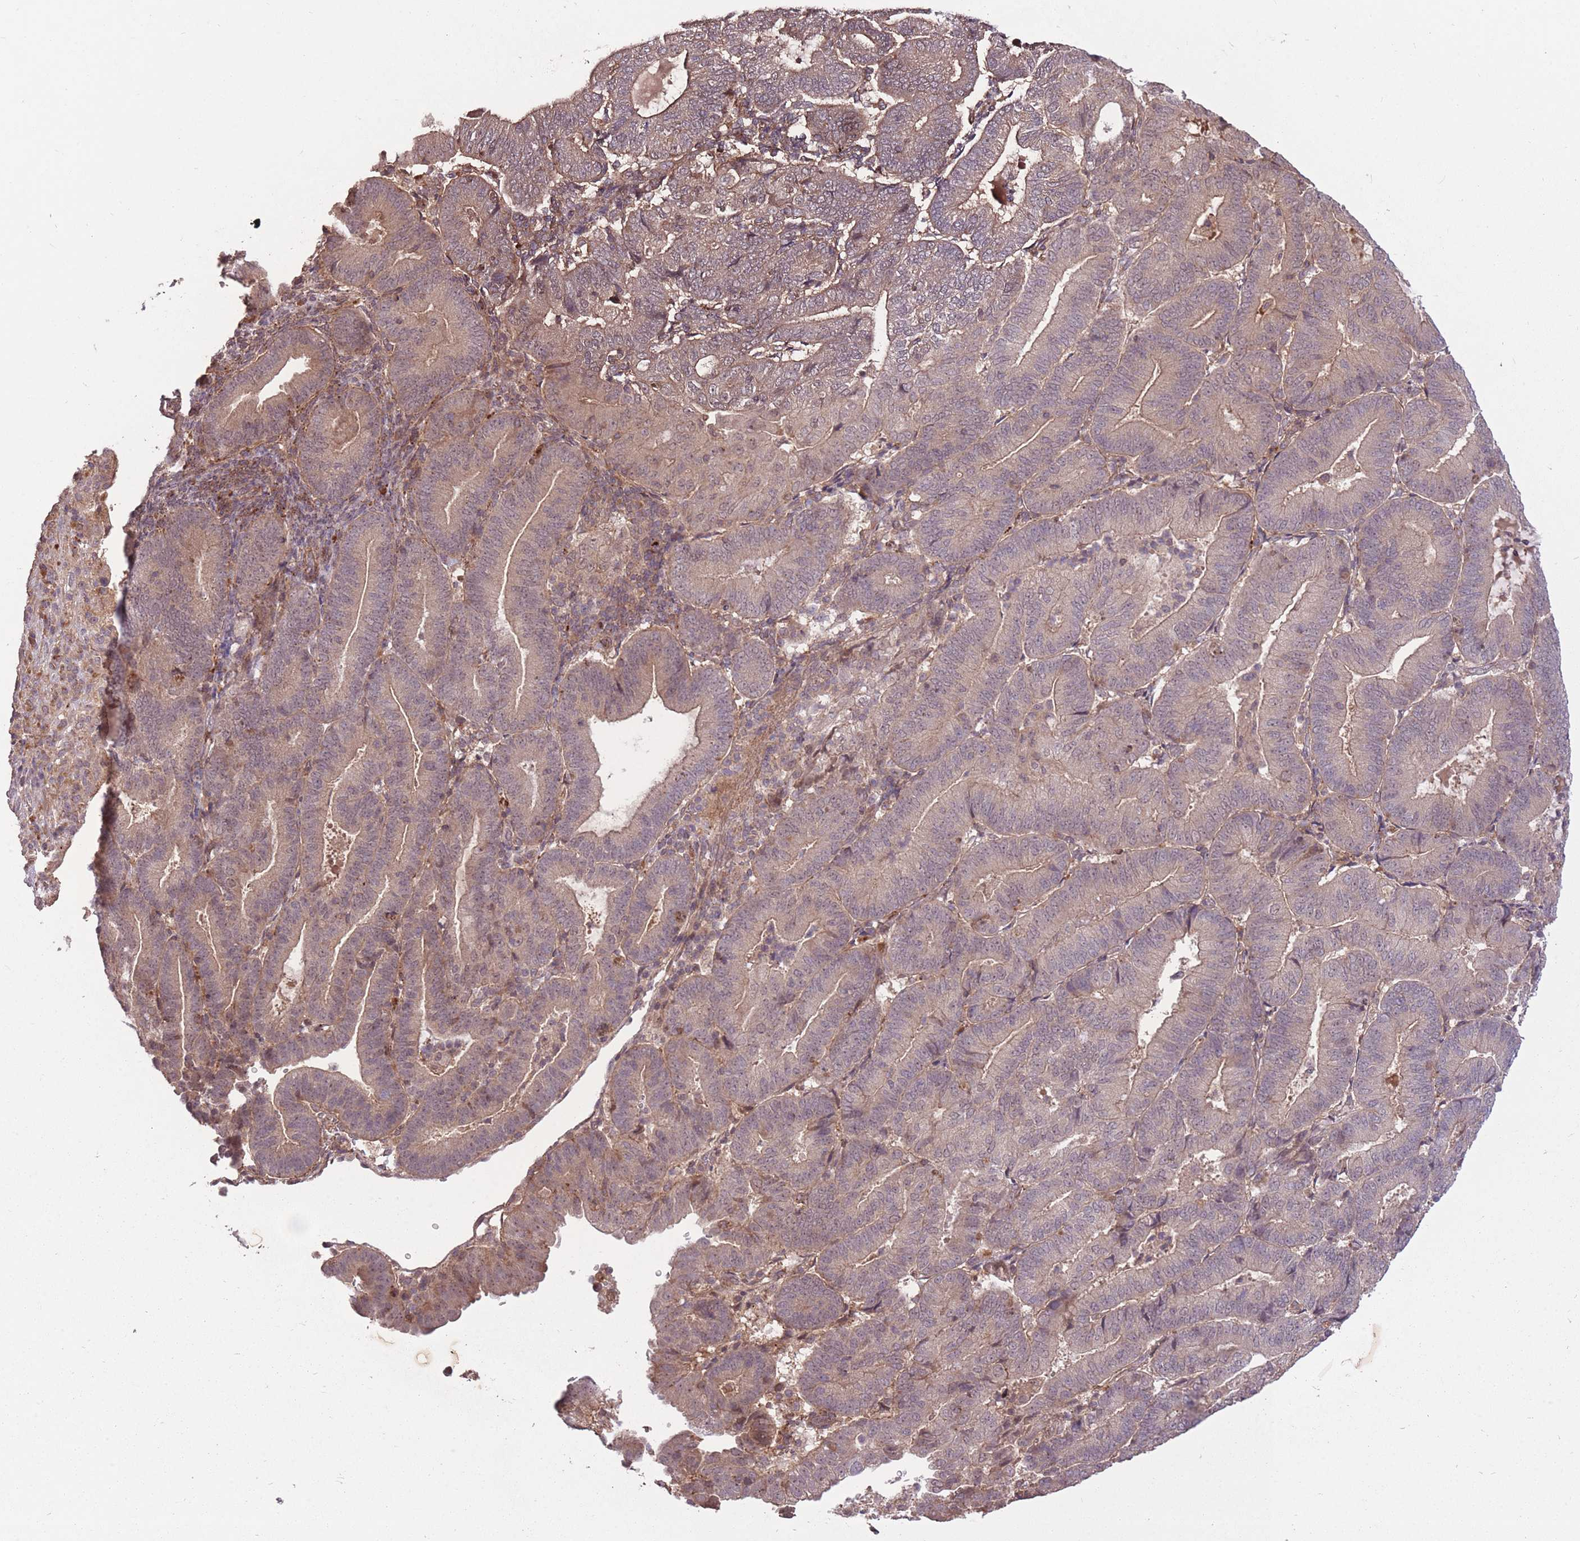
{"staining": {"intensity": "weak", "quantity": ">75%", "location": "cytoplasmic/membranous"}, "tissue": "endometrial cancer", "cell_type": "Tumor cells", "image_type": "cancer", "snomed": [{"axis": "morphology", "description": "Adenocarcinoma, NOS"}, {"axis": "topography", "description": "Endometrium"}], "caption": "An image of endometrial cancer (adenocarcinoma) stained for a protein demonstrates weak cytoplasmic/membranous brown staining in tumor cells. (Stains: DAB (3,3'-diaminobenzidine) in brown, nuclei in blue, Microscopy: brightfield microscopy at high magnification).", "gene": "POLR3F", "patient": {"sex": "female", "age": 70}}